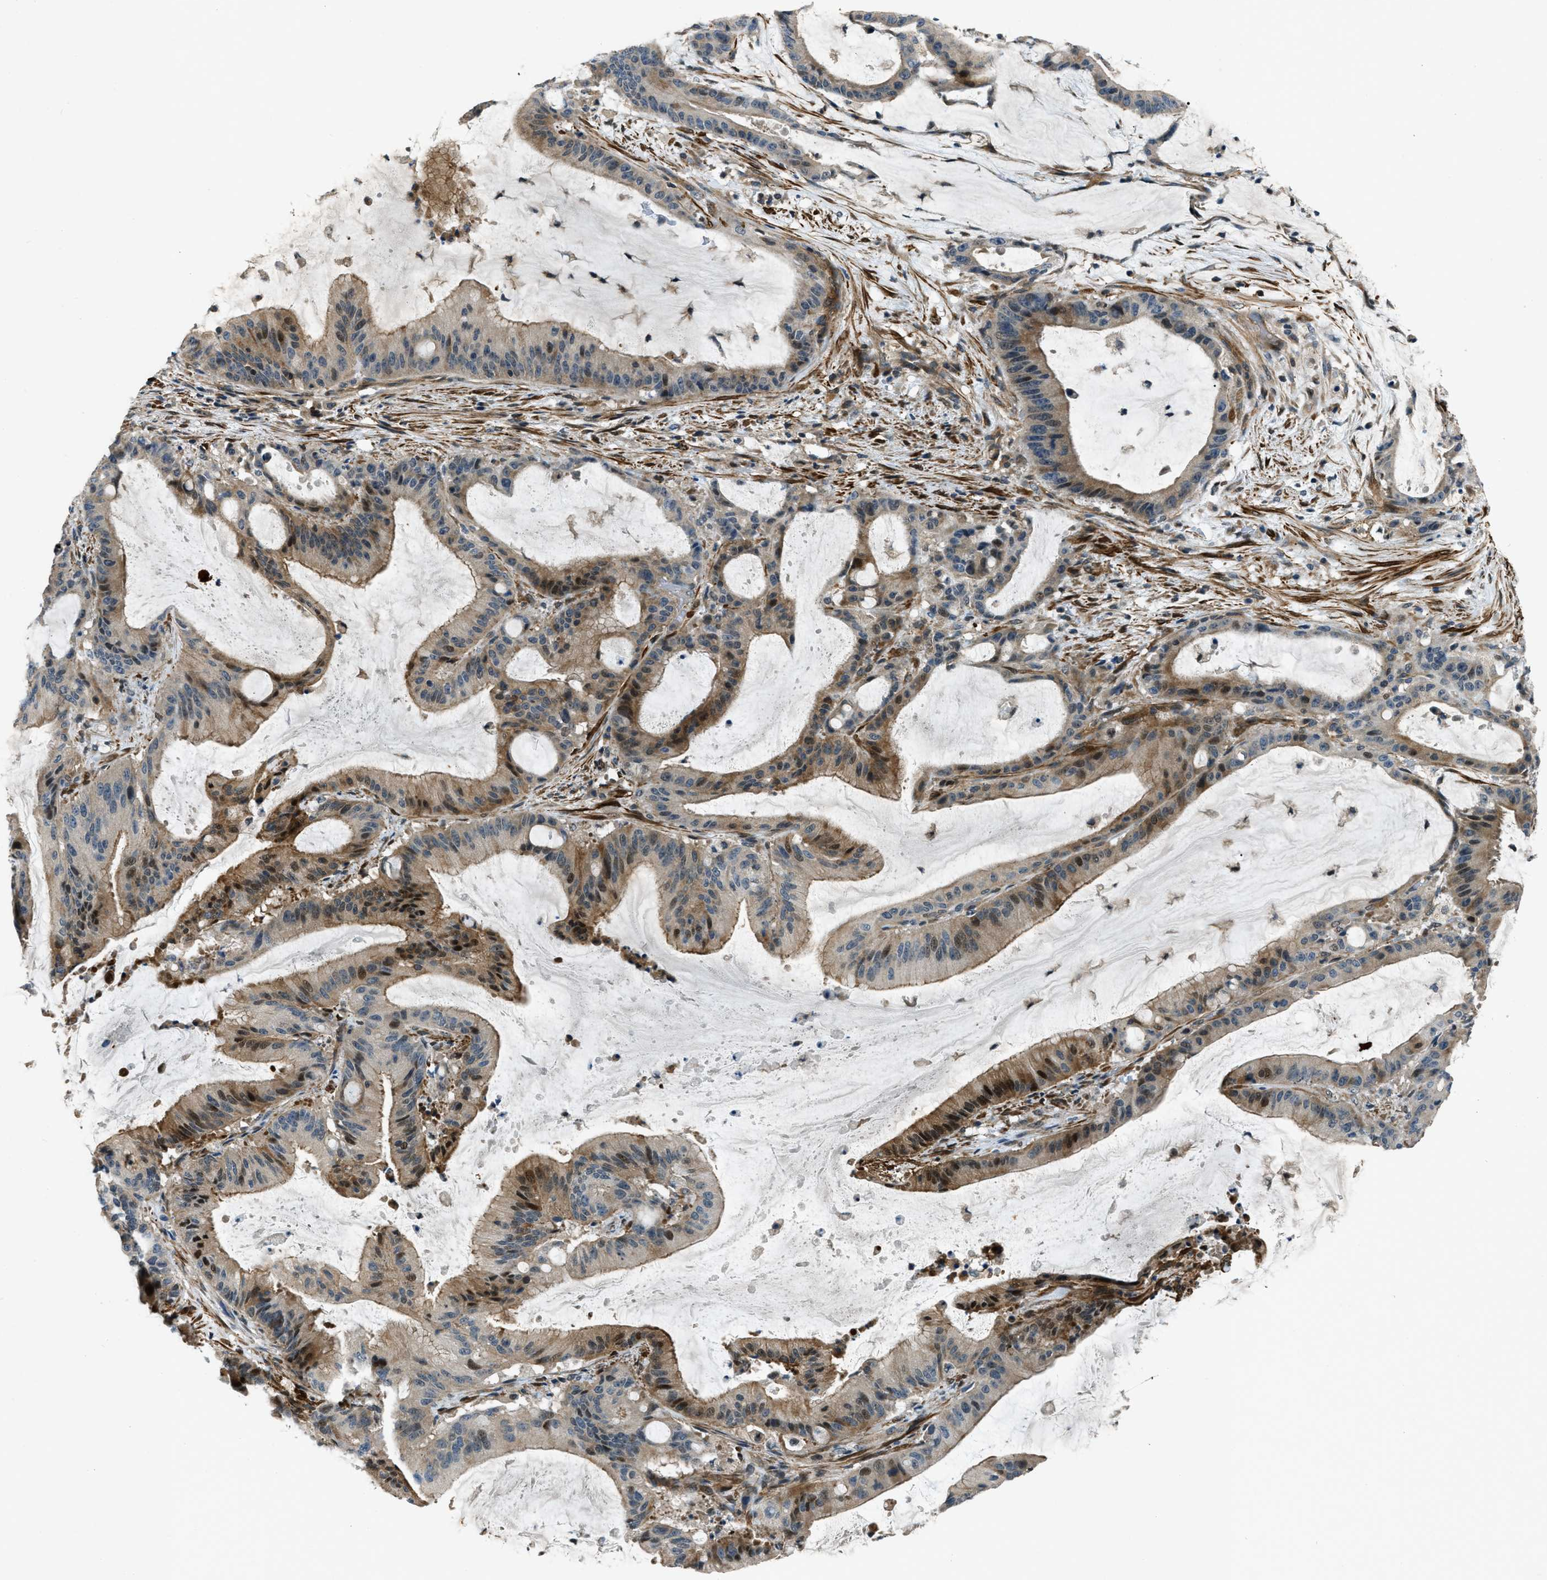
{"staining": {"intensity": "moderate", "quantity": "25%-75%", "location": "cytoplasmic/membranous,nuclear"}, "tissue": "liver cancer", "cell_type": "Tumor cells", "image_type": "cancer", "snomed": [{"axis": "morphology", "description": "Normal tissue, NOS"}, {"axis": "morphology", "description": "Cholangiocarcinoma"}, {"axis": "topography", "description": "Liver"}, {"axis": "topography", "description": "Peripheral nerve tissue"}], "caption": "Immunohistochemical staining of human liver cancer reveals medium levels of moderate cytoplasmic/membranous and nuclear protein expression in about 25%-75% of tumor cells.", "gene": "NUDCD3", "patient": {"sex": "female", "age": 73}}